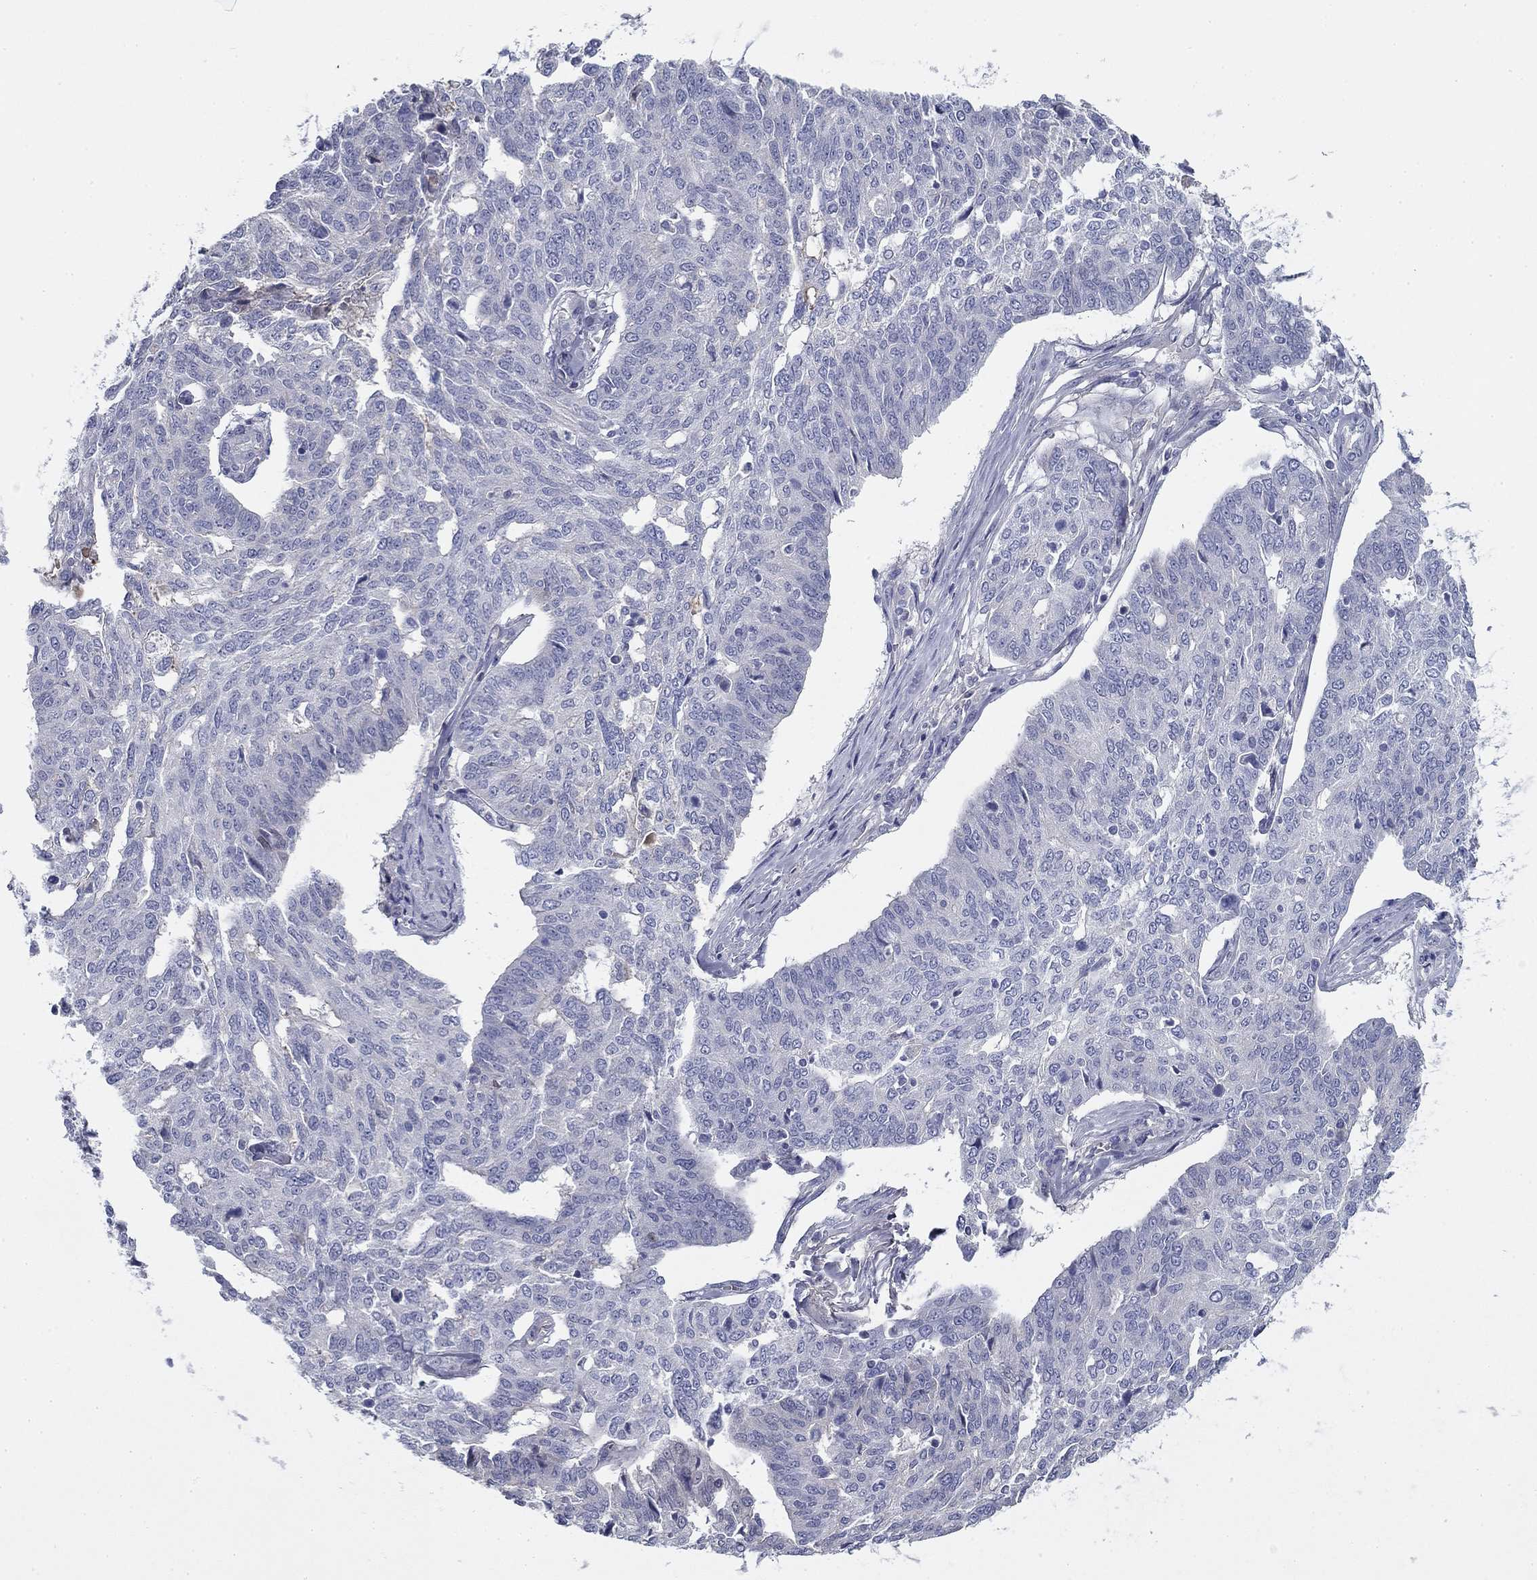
{"staining": {"intensity": "negative", "quantity": "none", "location": "none"}, "tissue": "ovarian cancer", "cell_type": "Tumor cells", "image_type": "cancer", "snomed": [{"axis": "morphology", "description": "Cystadenocarcinoma, serous, NOS"}, {"axis": "topography", "description": "Ovary"}], "caption": "Immunohistochemistry (IHC) of ovarian cancer exhibits no staining in tumor cells. The staining is performed using DAB (3,3'-diaminobenzidine) brown chromogen with nuclei counter-stained in using hematoxylin.", "gene": "CPLX4", "patient": {"sex": "female", "age": 67}}